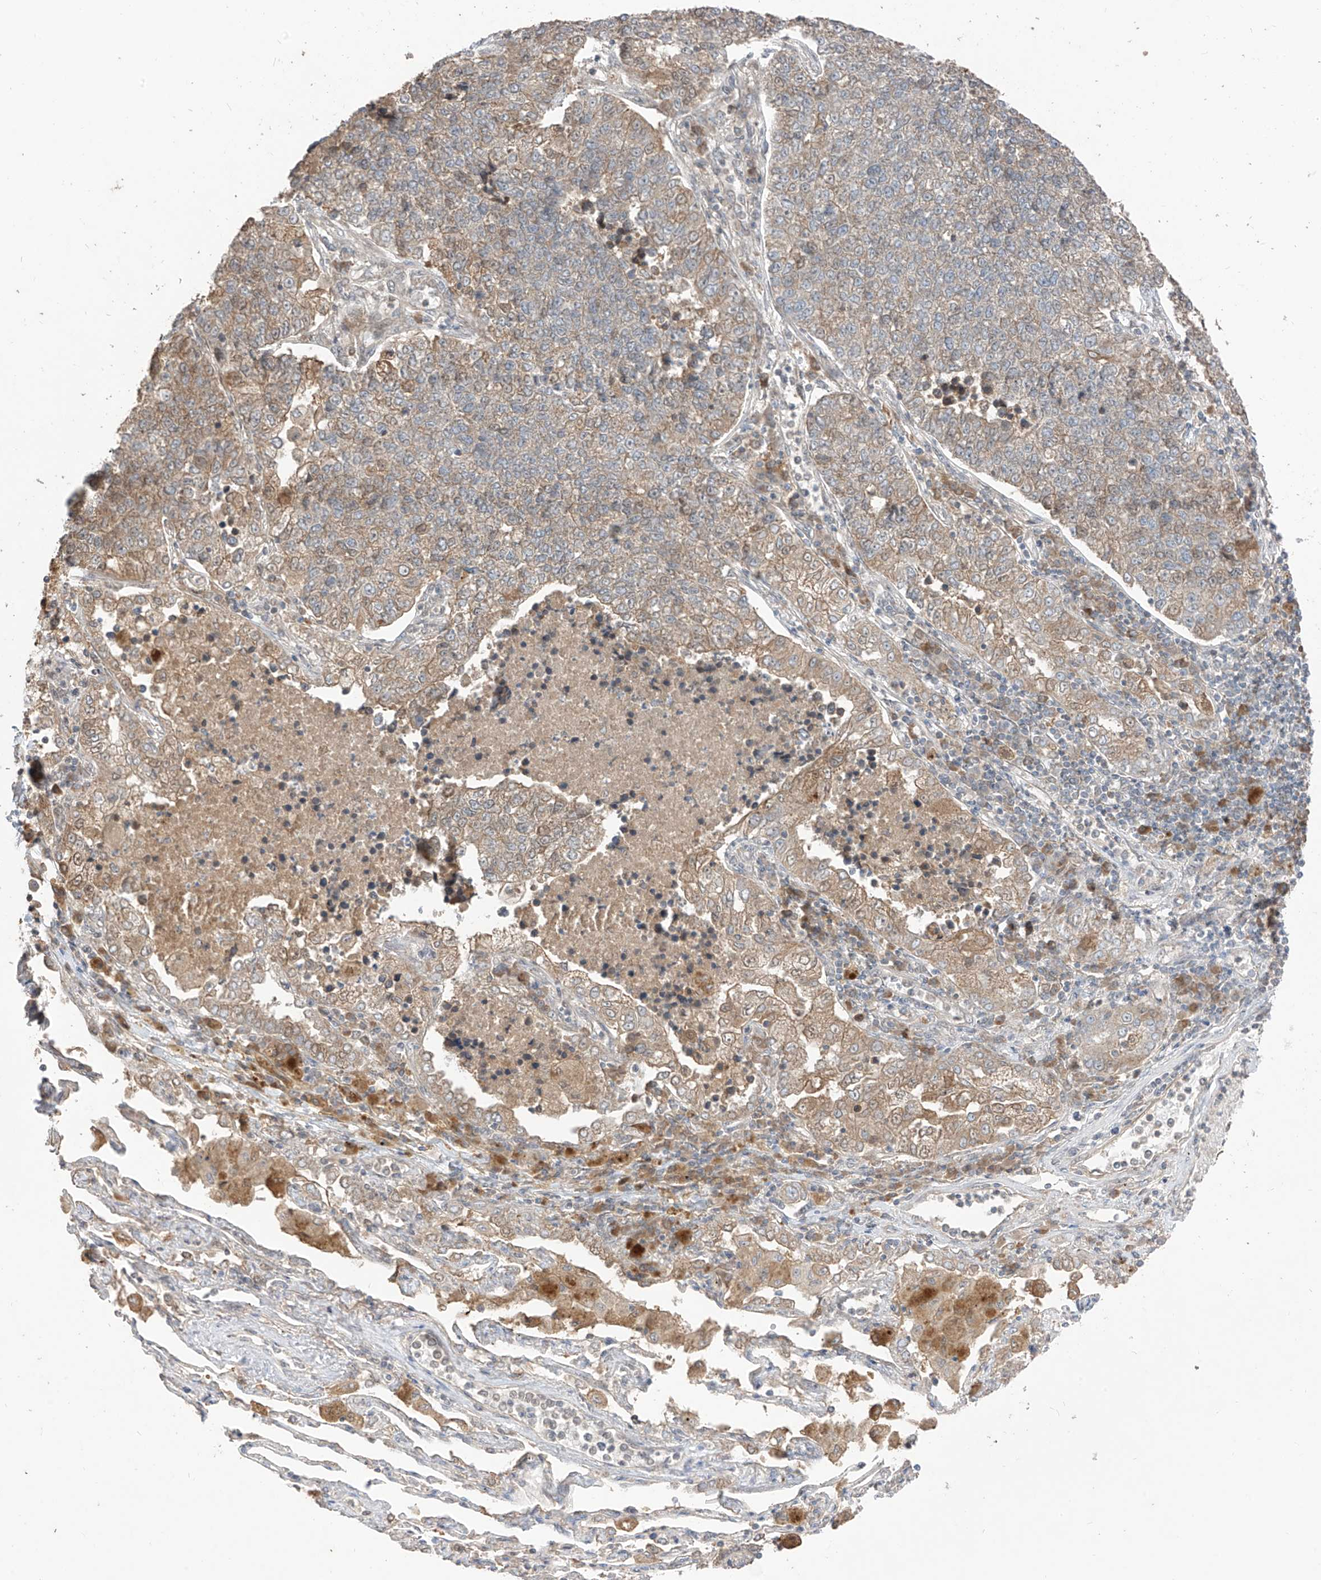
{"staining": {"intensity": "weak", "quantity": "25%-75%", "location": "cytoplasmic/membranous"}, "tissue": "lung cancer", "cell_type": "Tumor cells", "image_type": "cancer", "snomed": [{"axis": "morphology", "description": "Adenocarcinoma, NOS"}, {"axis": "topography", "description": "Lung"}], "caption": "Weak cytoplasmic/membranous staining is identified in approximately 25%-75% of tumor cells in adenocarcinoma (lung). Using DAB (brown) and hematoxylin (blue) stains, captured at high magnification using brightfield microscopy.", "gene": "COLGALT2", "patient": {"sex": "male", "age": 49}}